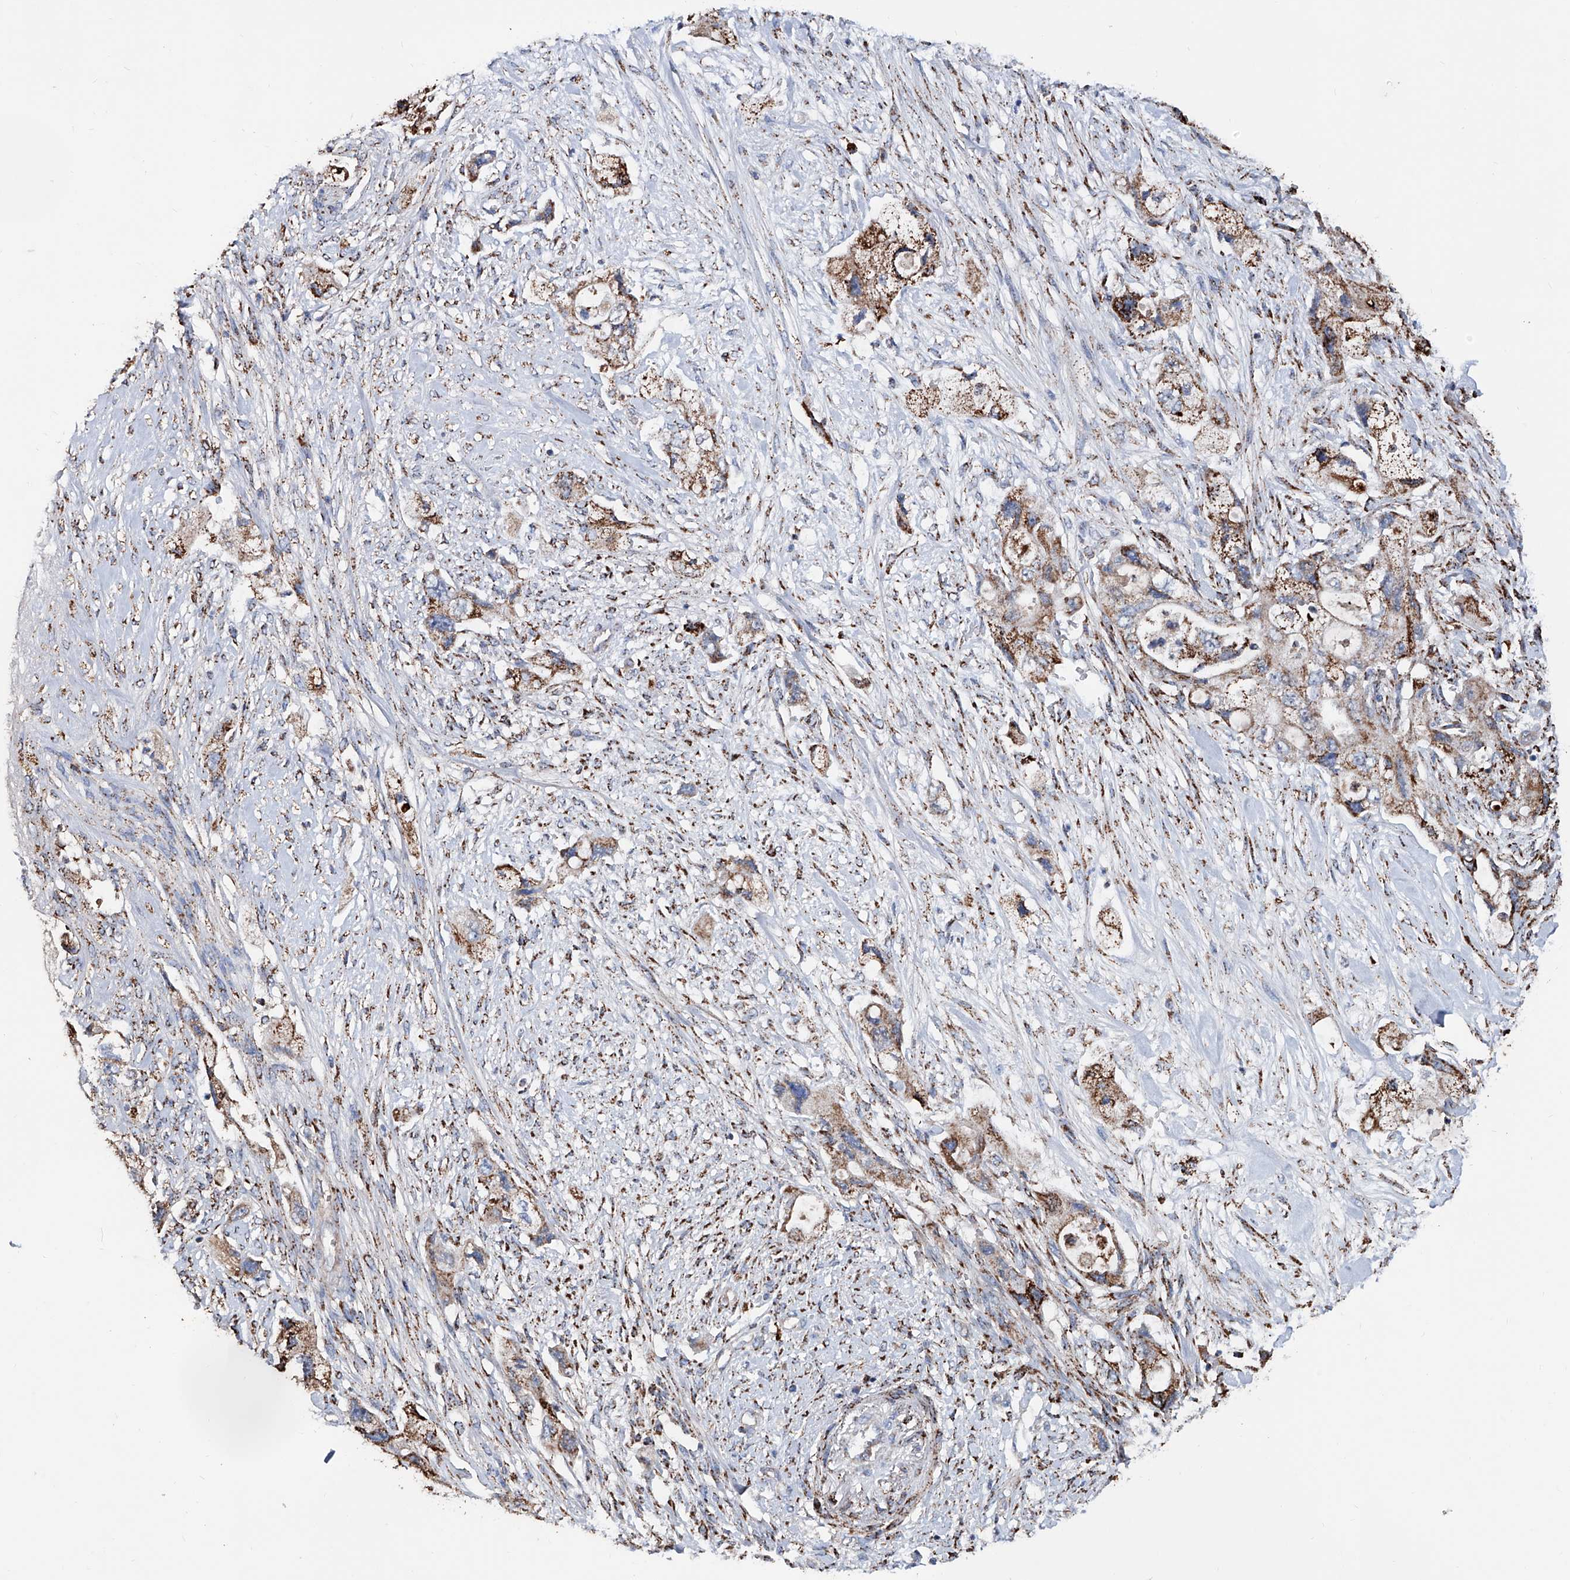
{"staining": {"intensity": "moderate", "quantity": ">75%", "location": "cytoplasmic/membranous"}, "tissue": "pancreatic cancer", "cell_type": "Tumor cells", "image_type": "cancer", "snomed": [{"axis": "morphology", "description": "Adenocarcinoma, NOS"}, {"axis": "topography", "description": "Pancreas"}], "caption": "Brown immunohistochemical staining in adenocarcinoma (pancreatic) displays moderate cytoplasmic/membranous positivity in approximately >75% of tumor cells.", "gene": "NHS", "patient": {"sex": "female", "age": 73}}